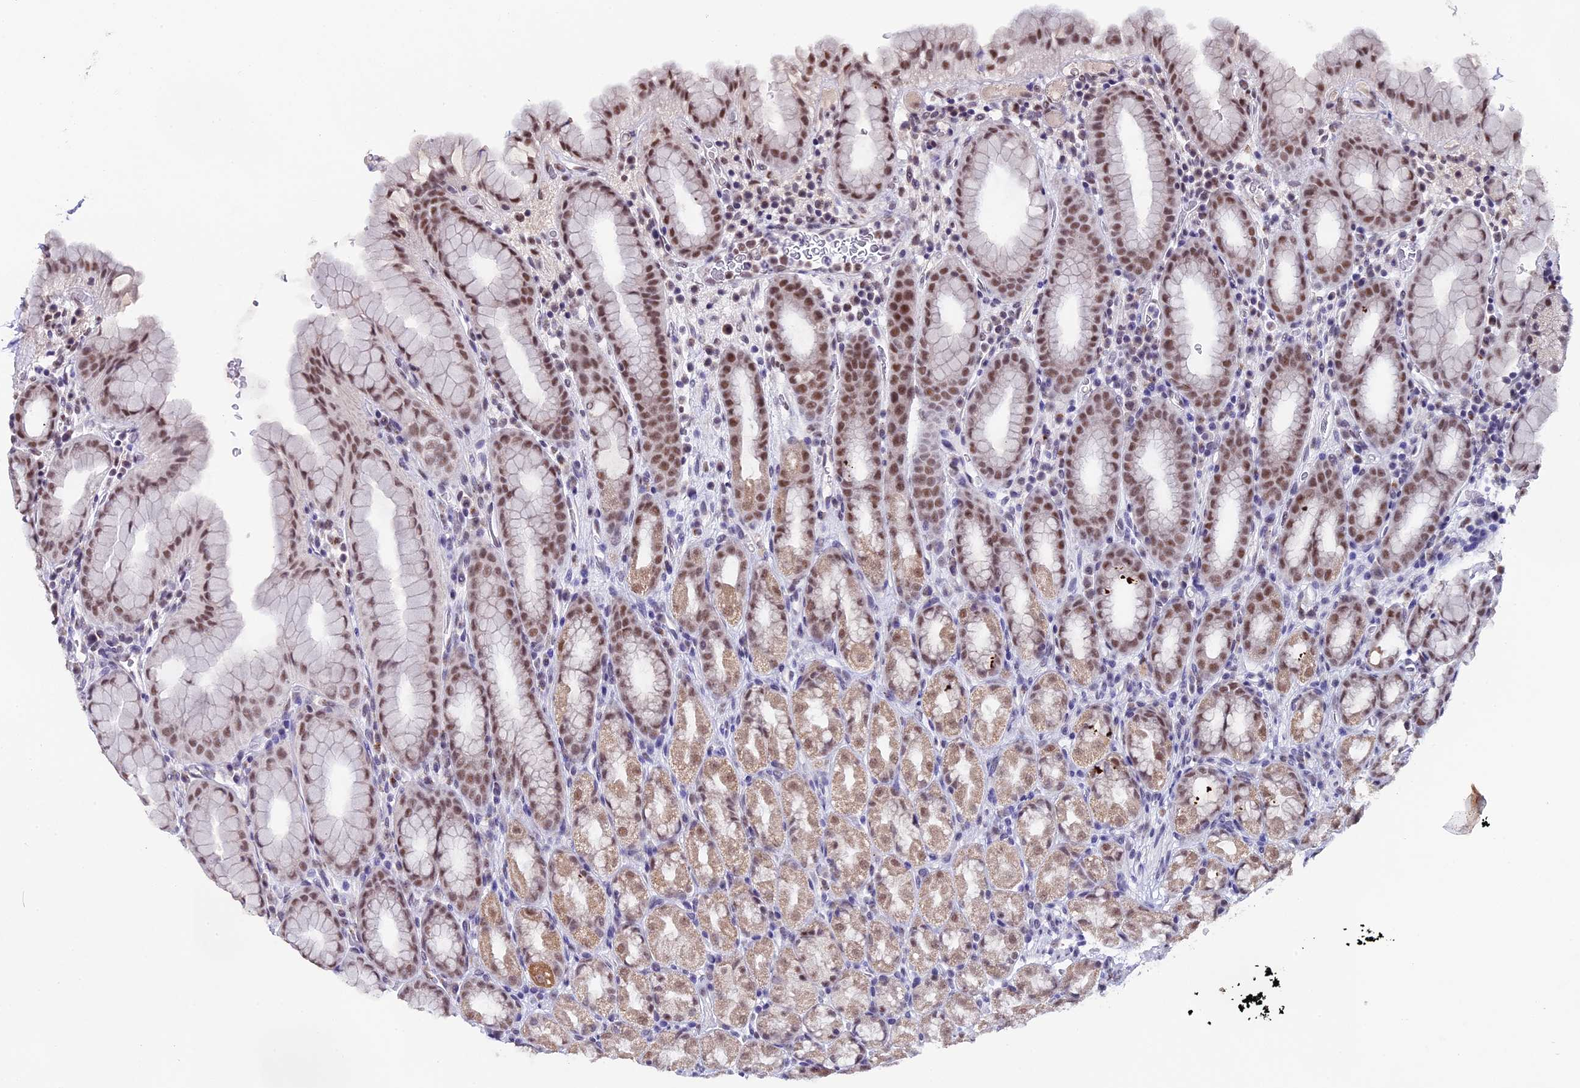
{"staining": {"intensity": "moderate", "quantity": ">75%", "location": "cytoplasmic/membranous,nuclear"}, "tissue": "stomach", "cell_type": "Glandular cells", "image_type": "normal", "snomed": [{"axis": "morphology", "description": "Normal tissue, NOS"}, {"axis": "topography", "description": "Stomach, upper"}, {"axis": "topography", "description": "Stomach, lower"}, {"axis": "topography", "description": "Small intestine"}], "caption": "A micrograph of stomach stained for a protein reveals moderate cytoplasmic/membranous,nuclear brown staining in glandular cells. Nuclei are stained in blue.", "gene": "NCBP1", "patient": {"sex": "male", "age": 68}}